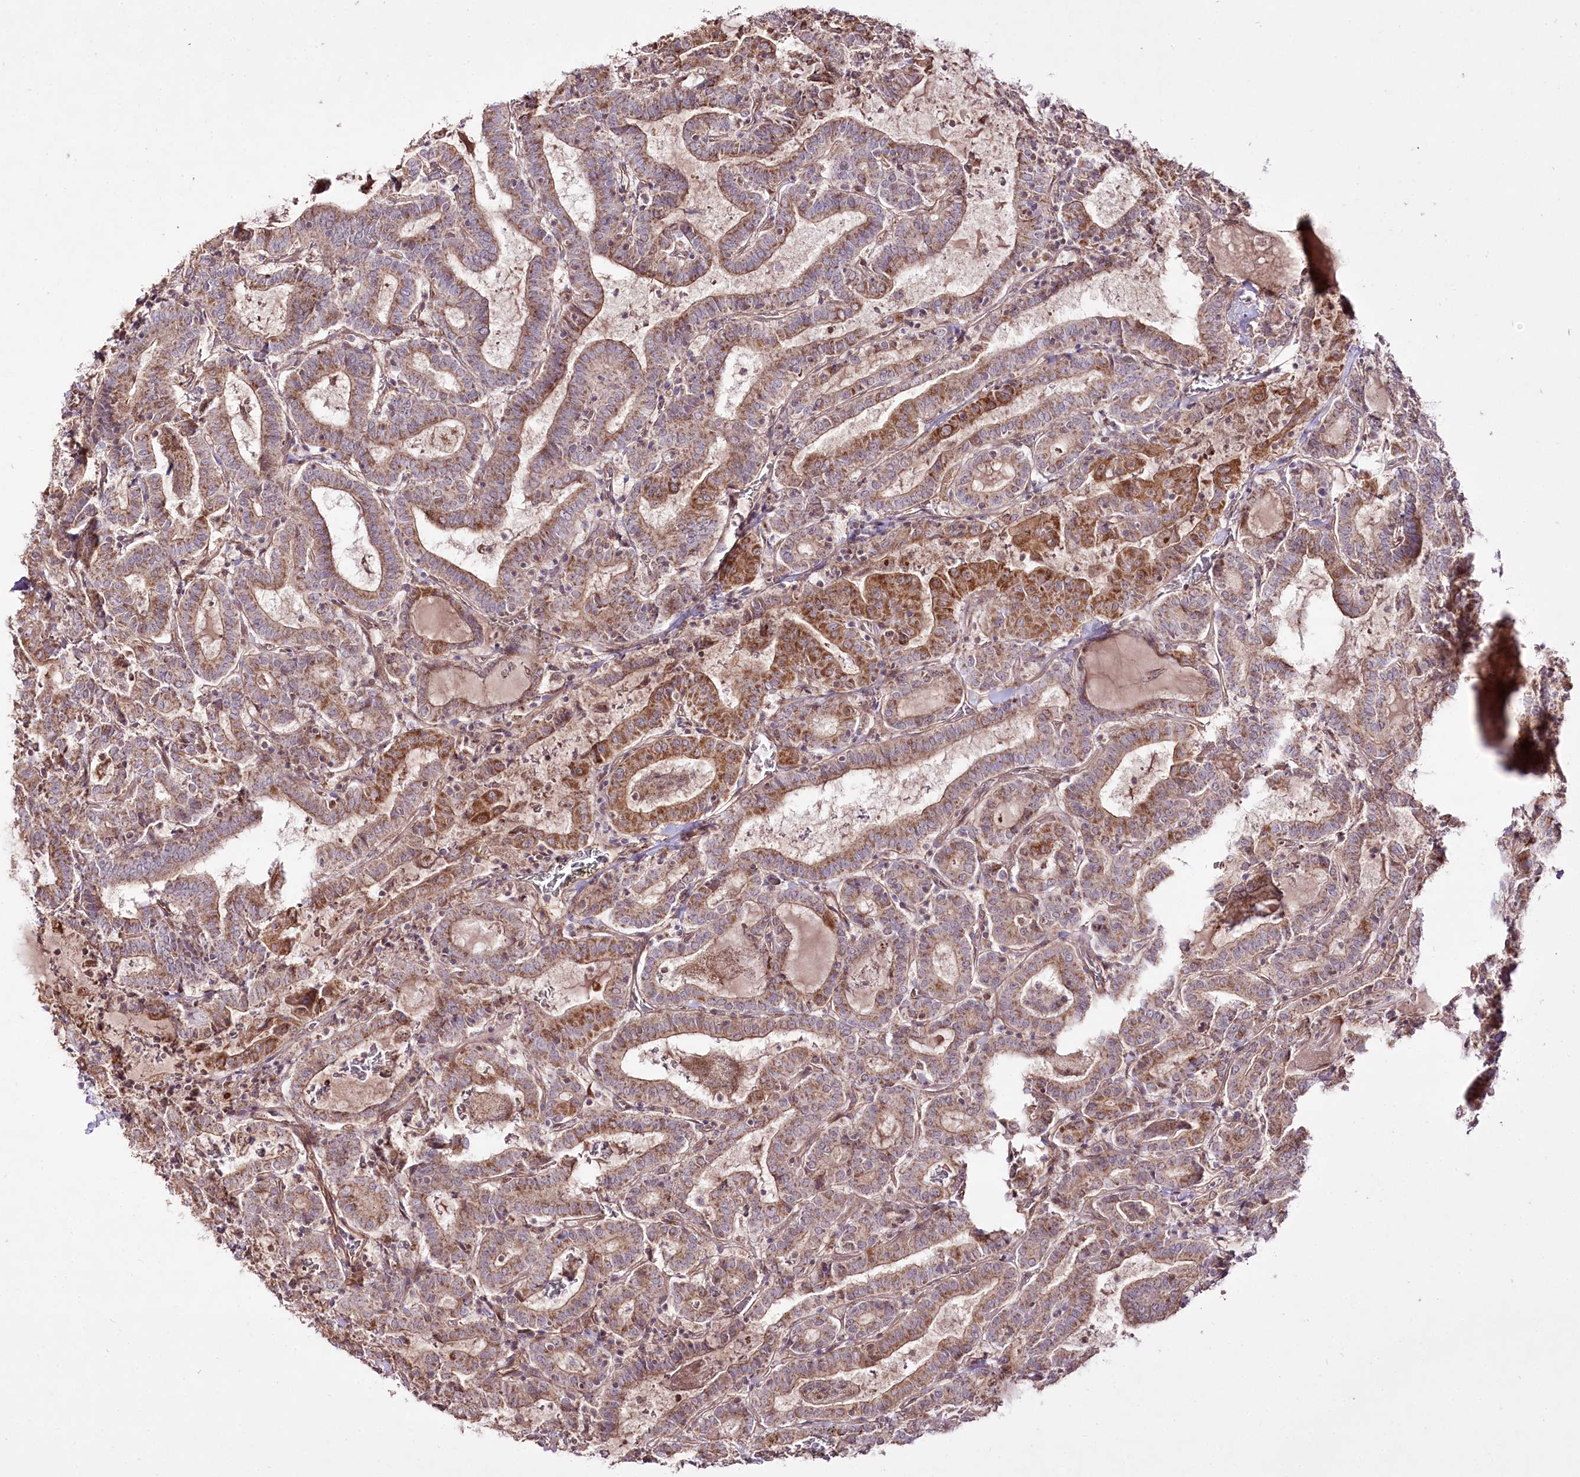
{"staining": {"intensity": "moderate", "quantity": ">75%", "location": "cytoplasmic/membranous"}, "tissue": "thyroid cancer", "cell_type": "Tumor cells", "image_type": "cancer", "snomed": [{"axis": "morphology", "description": "Papillary adenocarcinoma, NOS"}, {"axis": "topography", "description": "Thyroid gland"}], "caption": "A high-resolution histopathology image shows immunohistochemistry staining of thyroid cancer (papillary adenocarcinoma), which reveals moderate cytoplasmic/membranous expression in approximately >75% of tumor cells. The staining was performed using DAB (3,3'-diaminobenzidine), with brown indicating positive protein expression. Nuclei are stained blue with hematoxylin.", "gene": "REXO2", "patient": {"sex": "female", "age": 72}}